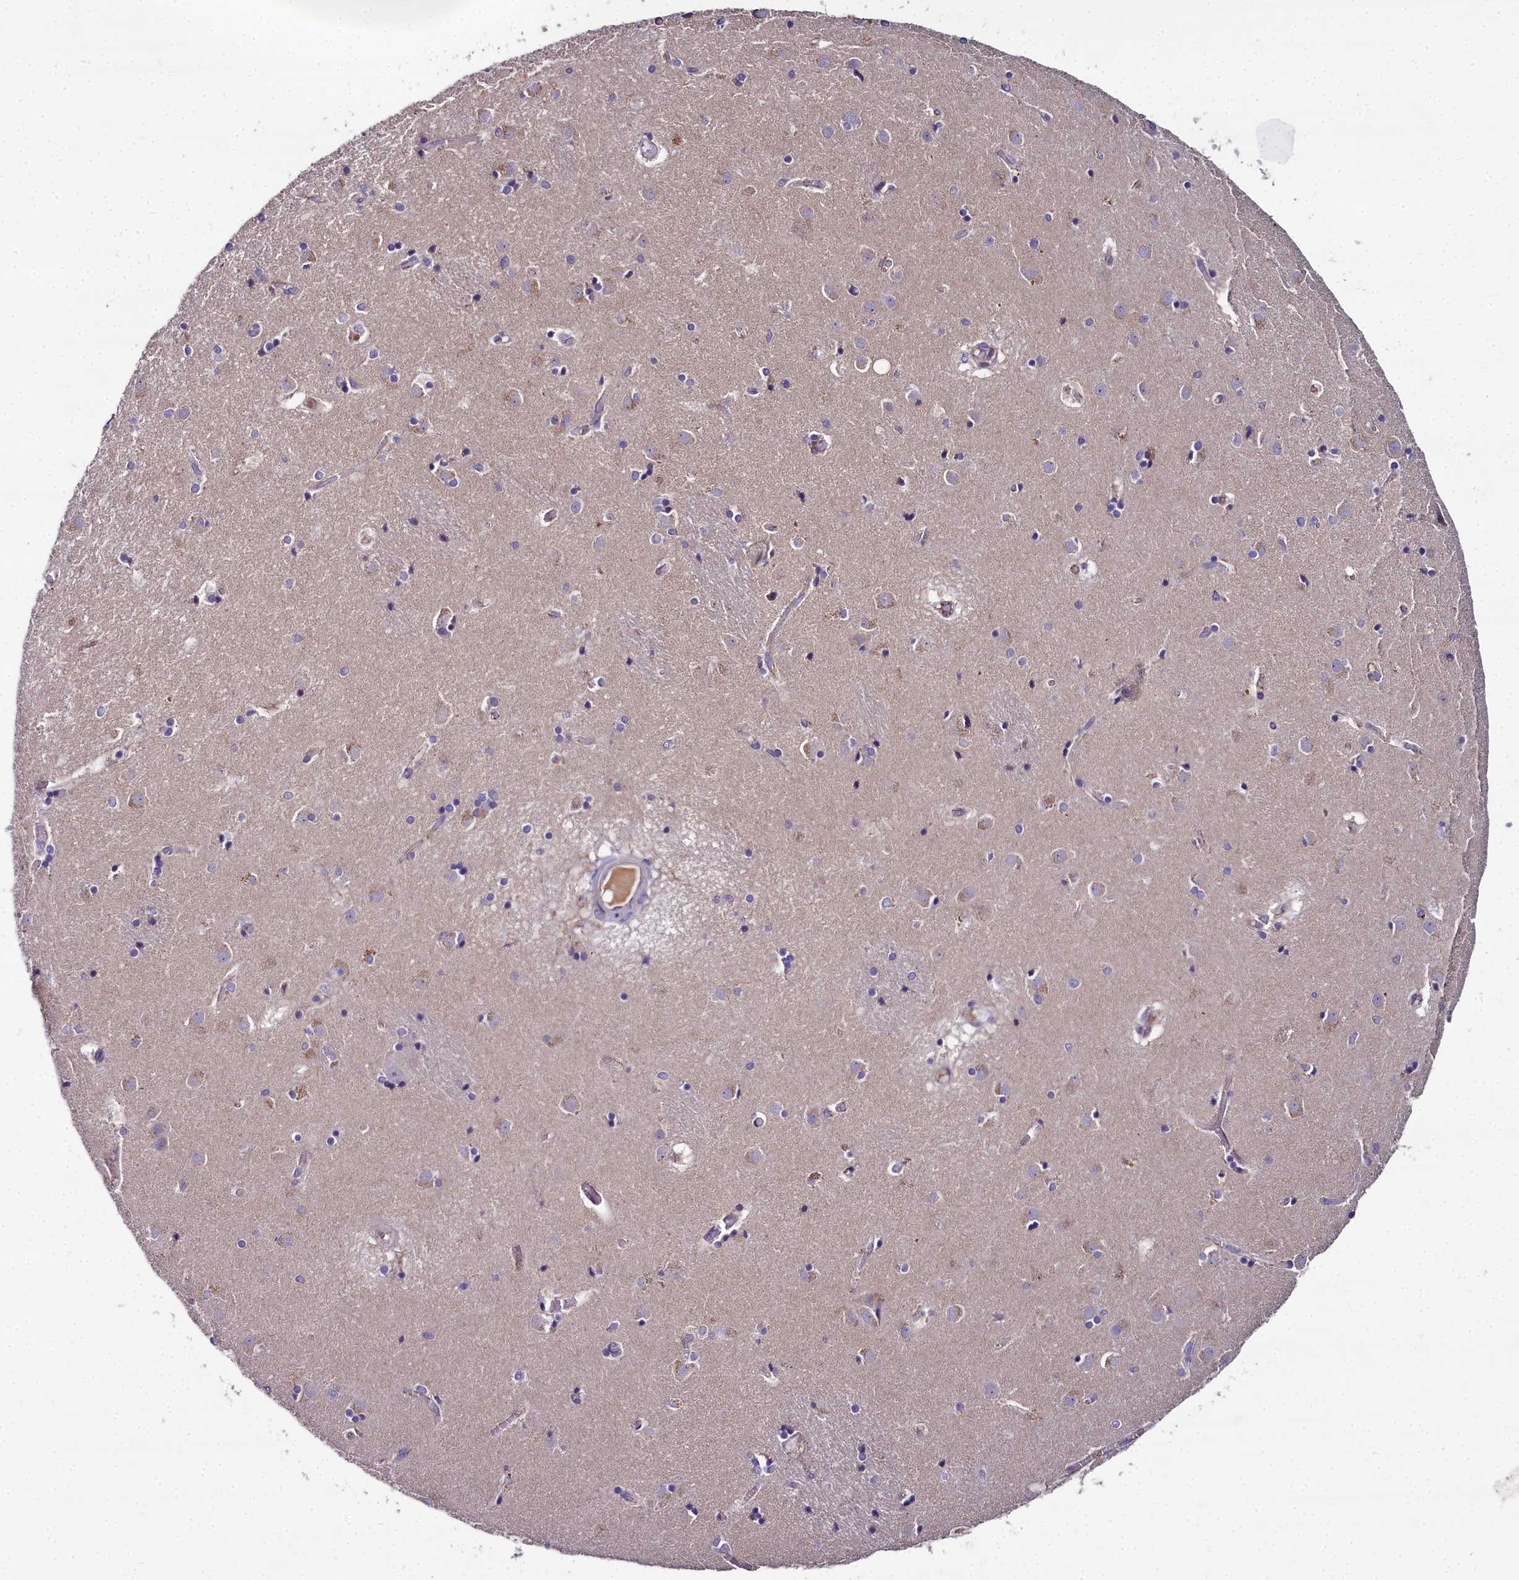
{"staining": {"intensity": "negative", "quantity": "none", "location": "none"}, "tissue": "caudate", "cell_type": "Glial cells", "image_type": "normal", "snomed": [{"axis": "morphology", "description": "Normal tissue, NOS"}, {"axis": "topography", "description": "Lateral ventricle wall"}], "caption": "Immunohistochemistry histopathology image of unremarkable caudate: caudate stained with DAB exhibits no significant protein expression in glial cells.", "gene": "NT5M", "patient": {"sex": "male", "age": 70}}